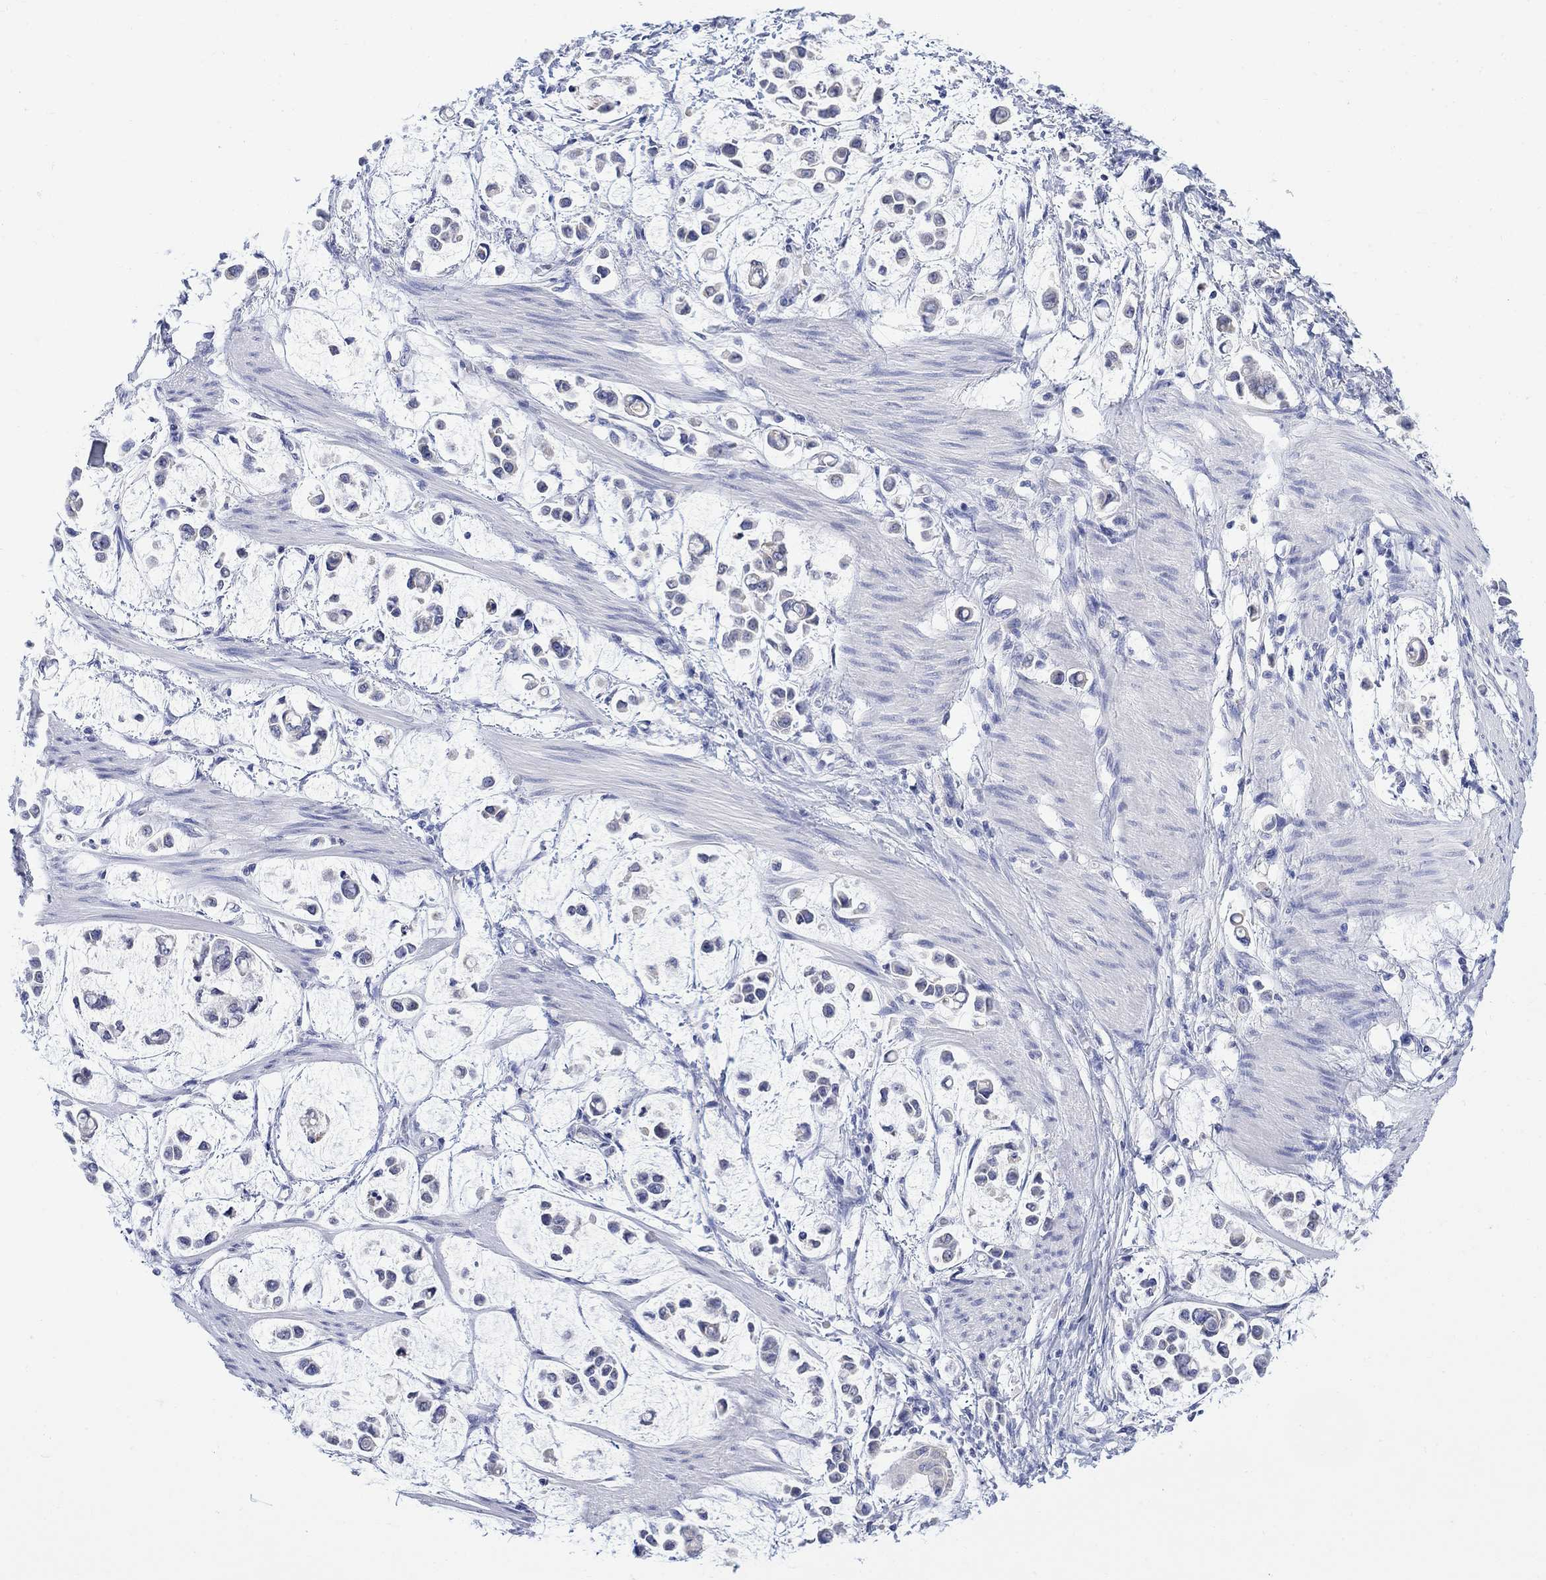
{"staining": {"intensity": "negative", "quantity": "none", "location": "none"}, "tissue": "stomach cancer", "cell_type": "Tumor cells", "image_type": "cancer", "snomed": [{"axis": "morphology", "description": "Adenocarcinoma, NOS"}, {"axis": "topography", "description": "Stomach"}], "caption": "DAB immunohistochemical staining of stomach adenocarcinoma exhibits no significant positivity in tumor cells. (Immunohistochemistry, brightfield microscopy, high magnification).", "gene": "FBP2", "patient": {"sex": "male", "age": 82}}